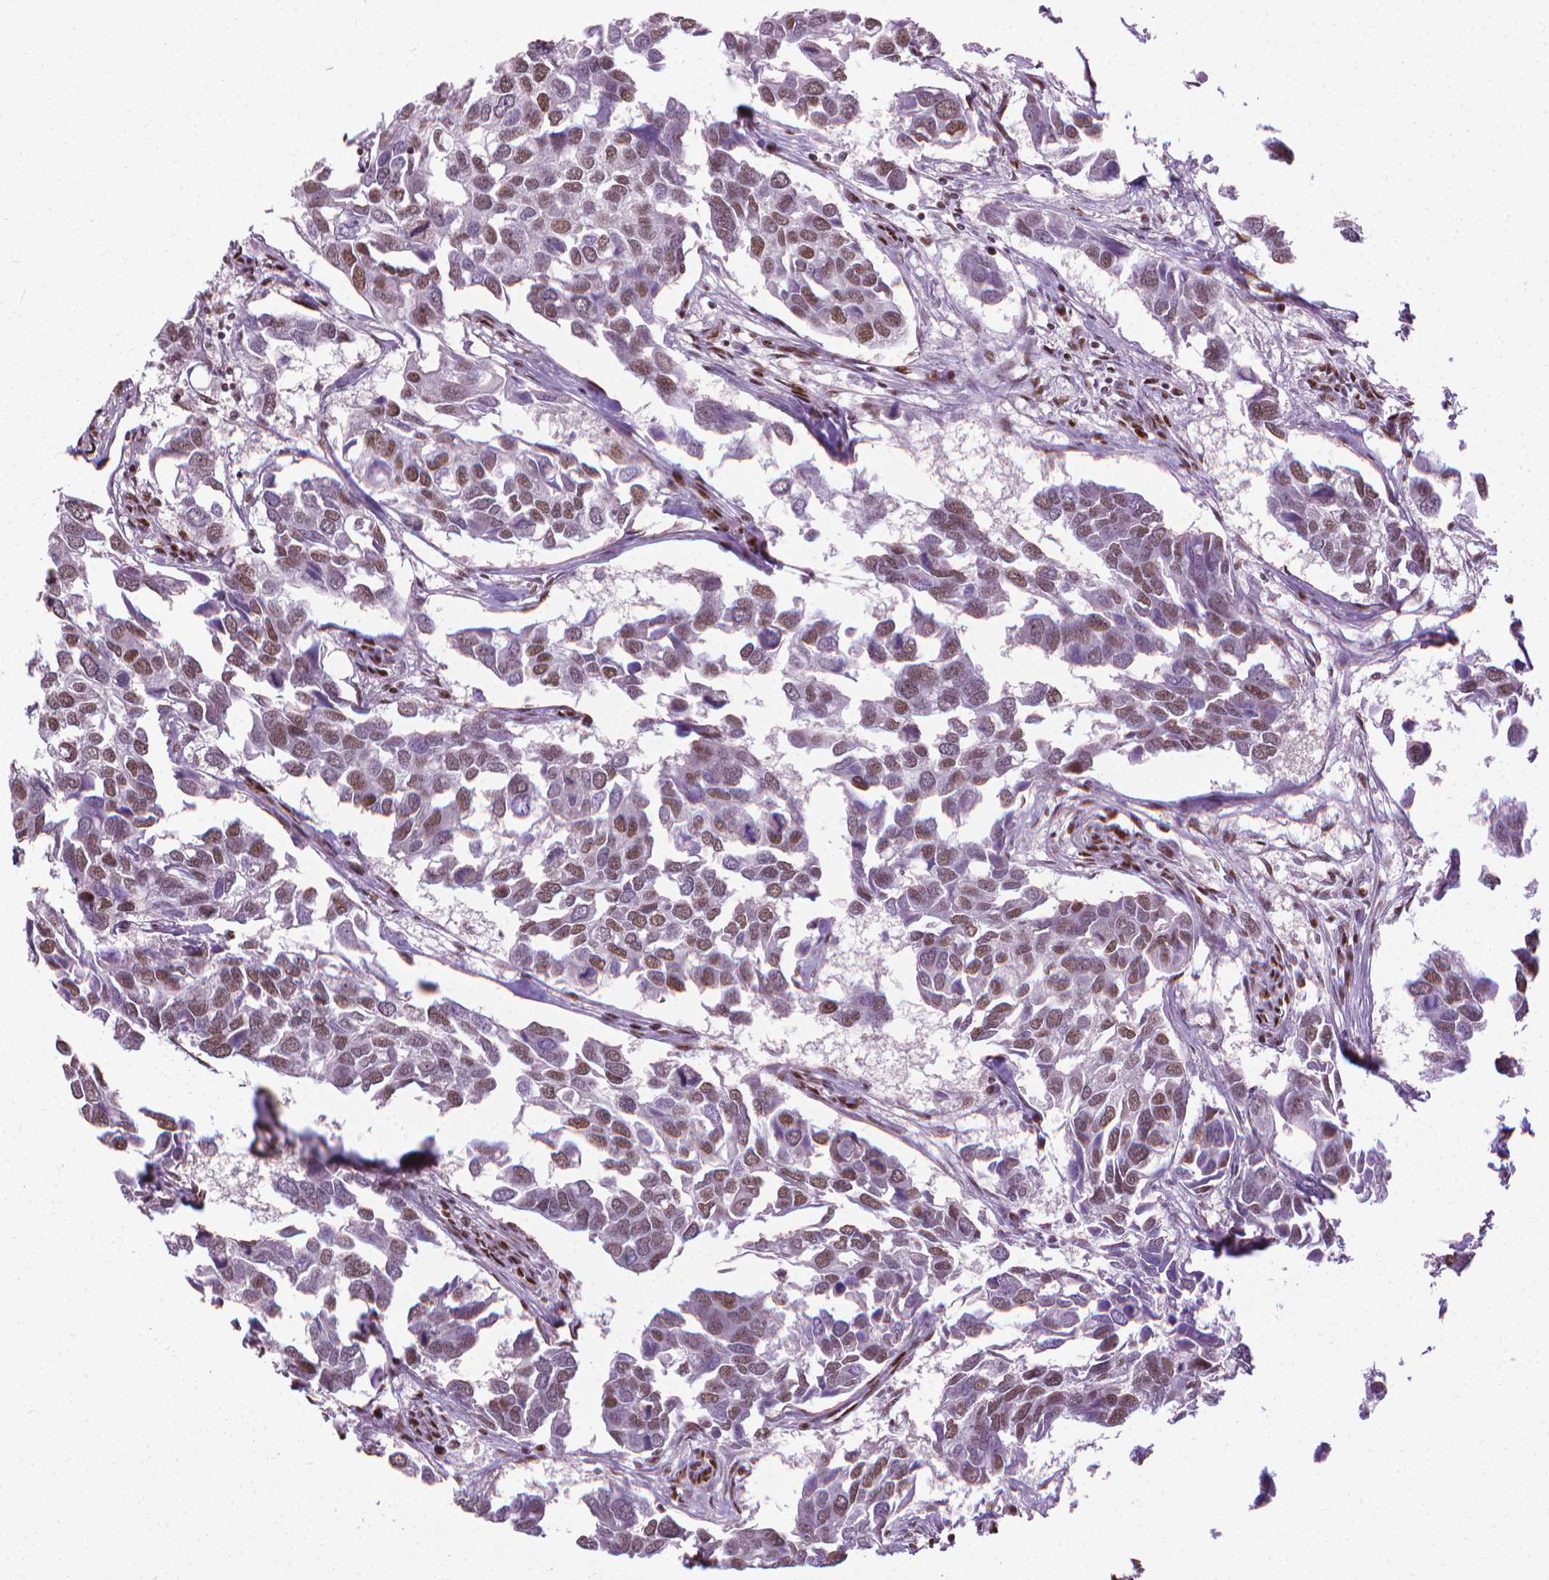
{"staining": {"intensity": "moderate", "quantity": "25%-75%", "location": "nuclear"}, "tissue": "breast cancer", "cell_type": "Tumor cells", "image_type": "cancer", "snomed": [{"axis": "morphology", "description": "Duct carcinoma"}, {"axis": "topography", "description": "Breast"}], "caption": "A brown stain labels moderate nuclear expression of a protein in breast cancer tumor cells.", "gene": "AKAP8", "patient": {"sex": "female", "age": 83}}